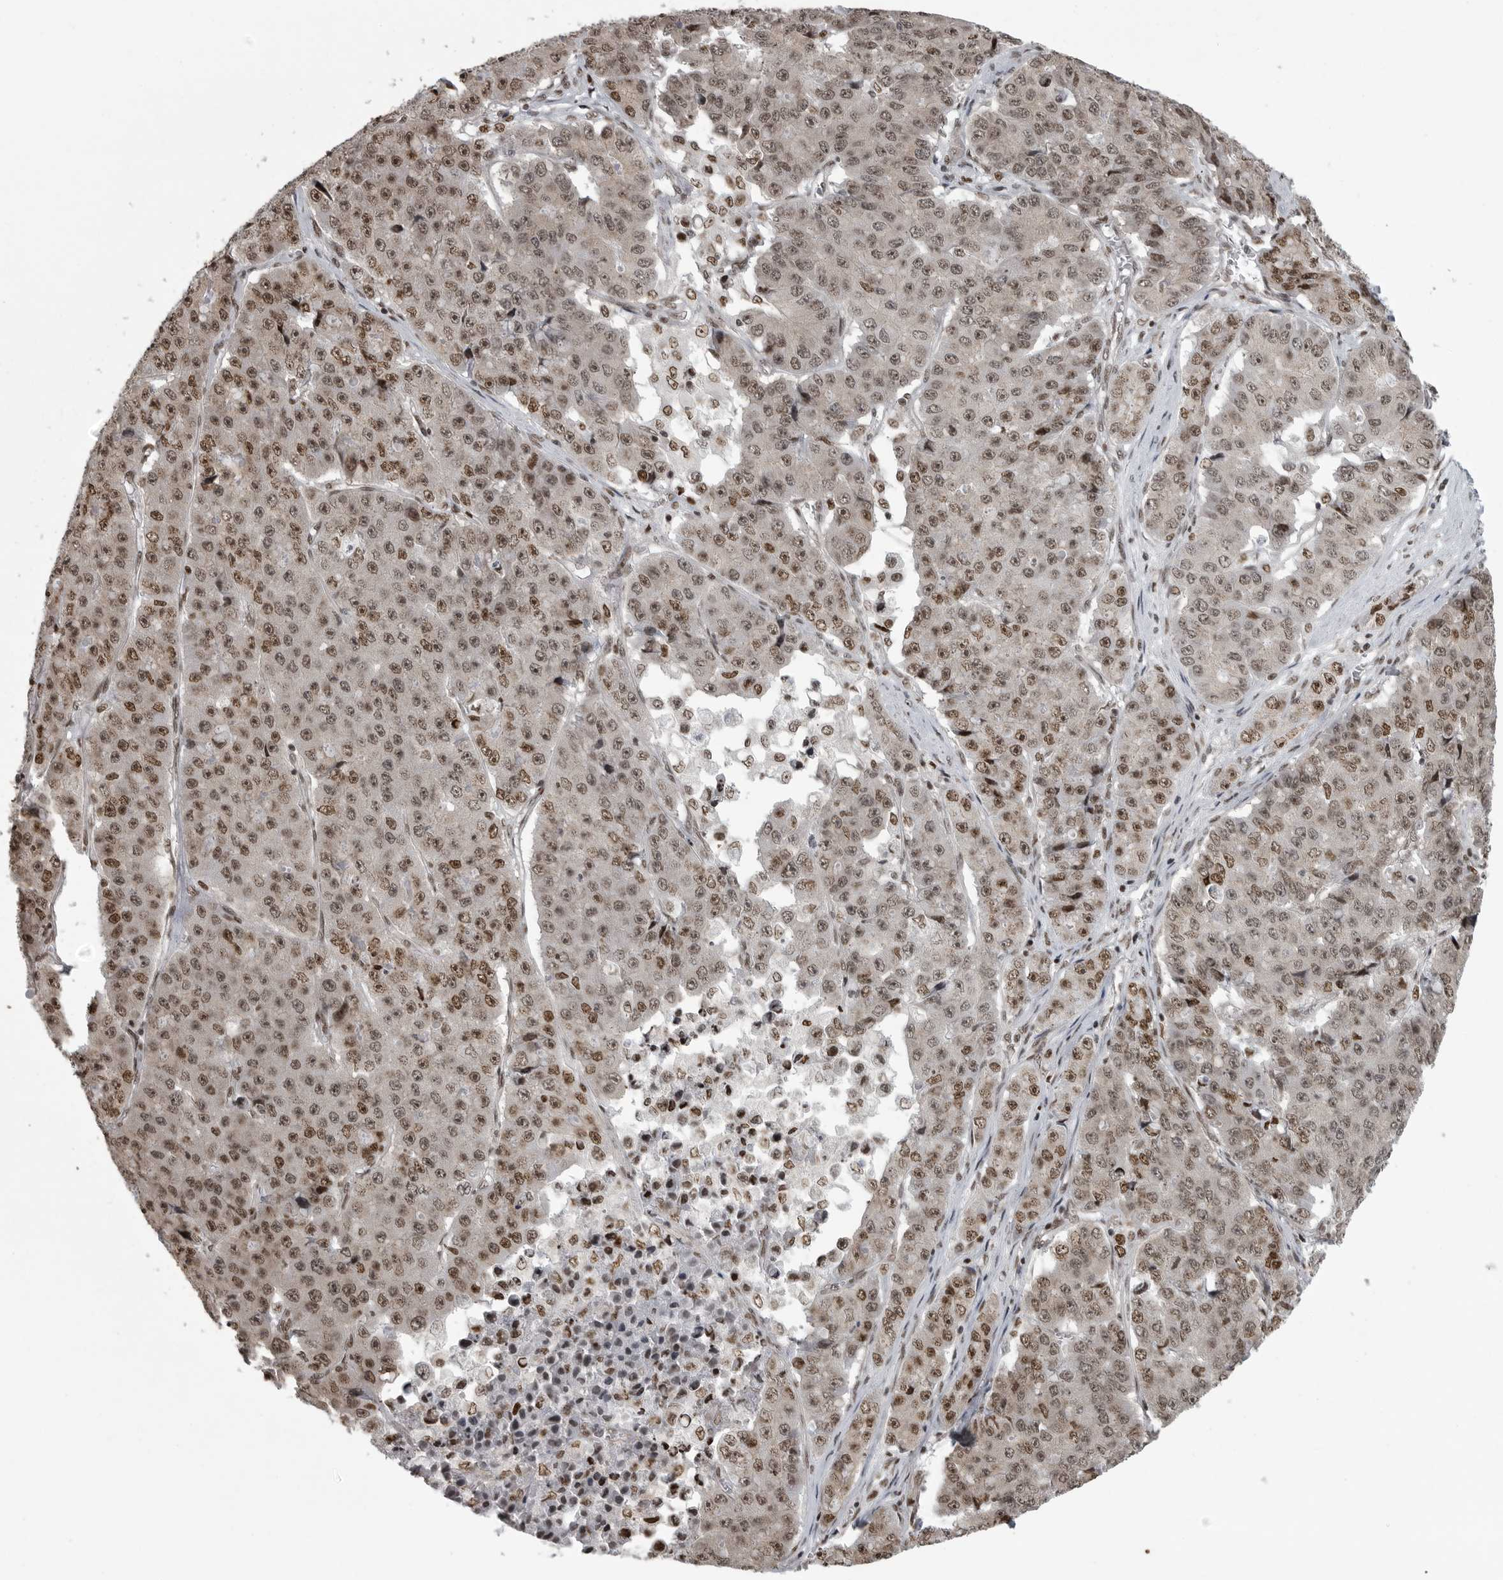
{"staining": {"intensity": "moderate", "quantity": ">75%", "location": "nuclear"}, "tissue": "pancreatic cancer", "cell_type": "Tumor cells", "image_type": "cancer", "snomed": [{"axis": "morphology", "description": "Adenocarcinoma, NOS"}, {"axis": "topography", "description": "Pancreas"}], "caption": "The image shows staining of pancreatic adenocarcinoma, revealing moderate nuclear protein expression (brown color) within tumor cells.", "gene": "YAF2", "patient": {"sex": "male", "age": 50}}